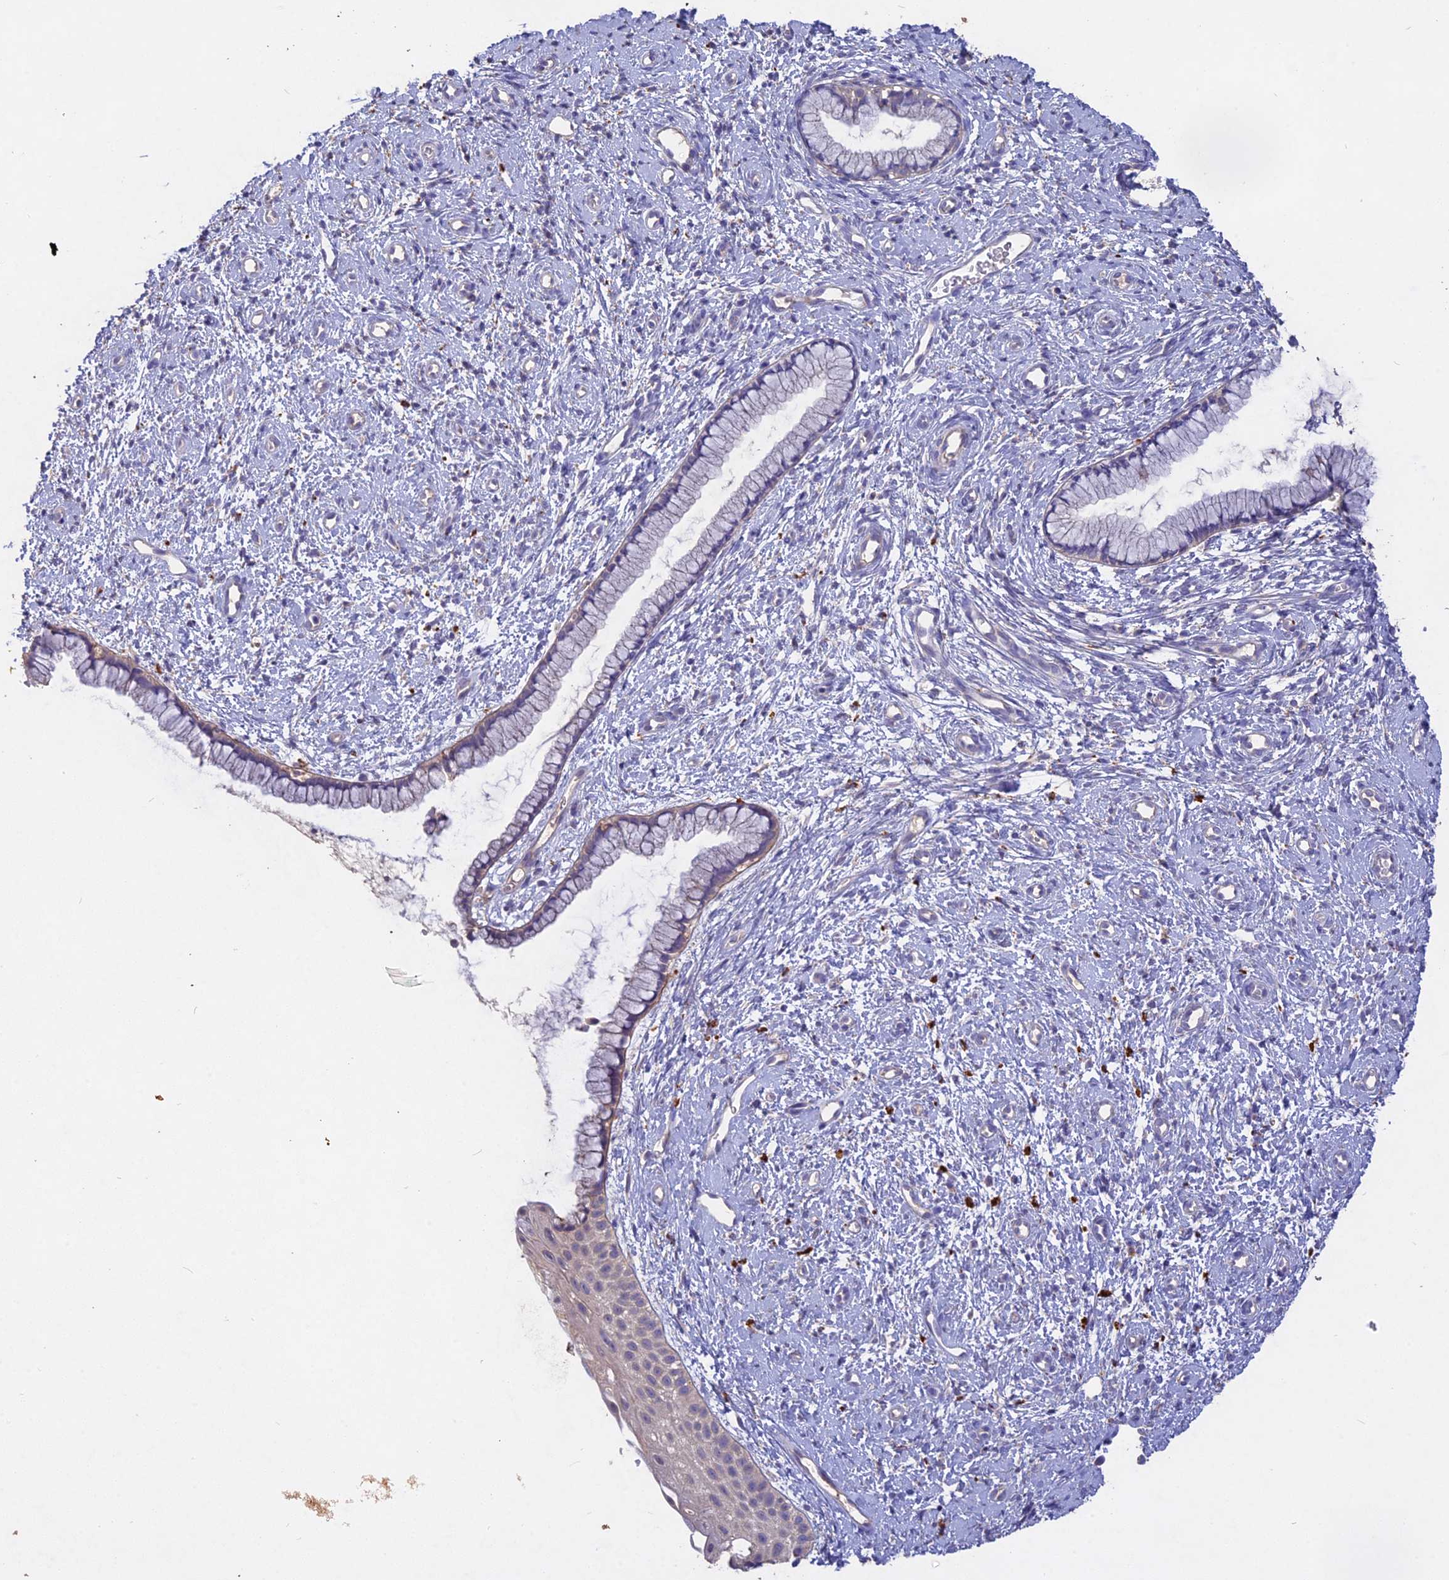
{"staining": {"intensity": "negative", "quantity": "none", "location": "none"}, "tissue": "cervix", "cell_type": "Glandular cells", "image_type": "normal", "snomed": [{"axis": "morphology", "description": "Normal tissue, NOS"}, {"axis": "topography", "description": "Cervix"}], "caption": "This is a histopathology image of immunohistochemistry (IHC) staining of benign cervix, which shows no staining in glandular cells.", "gene": "SLC26A4", "patient": {"sex": "female", "age": 57}}